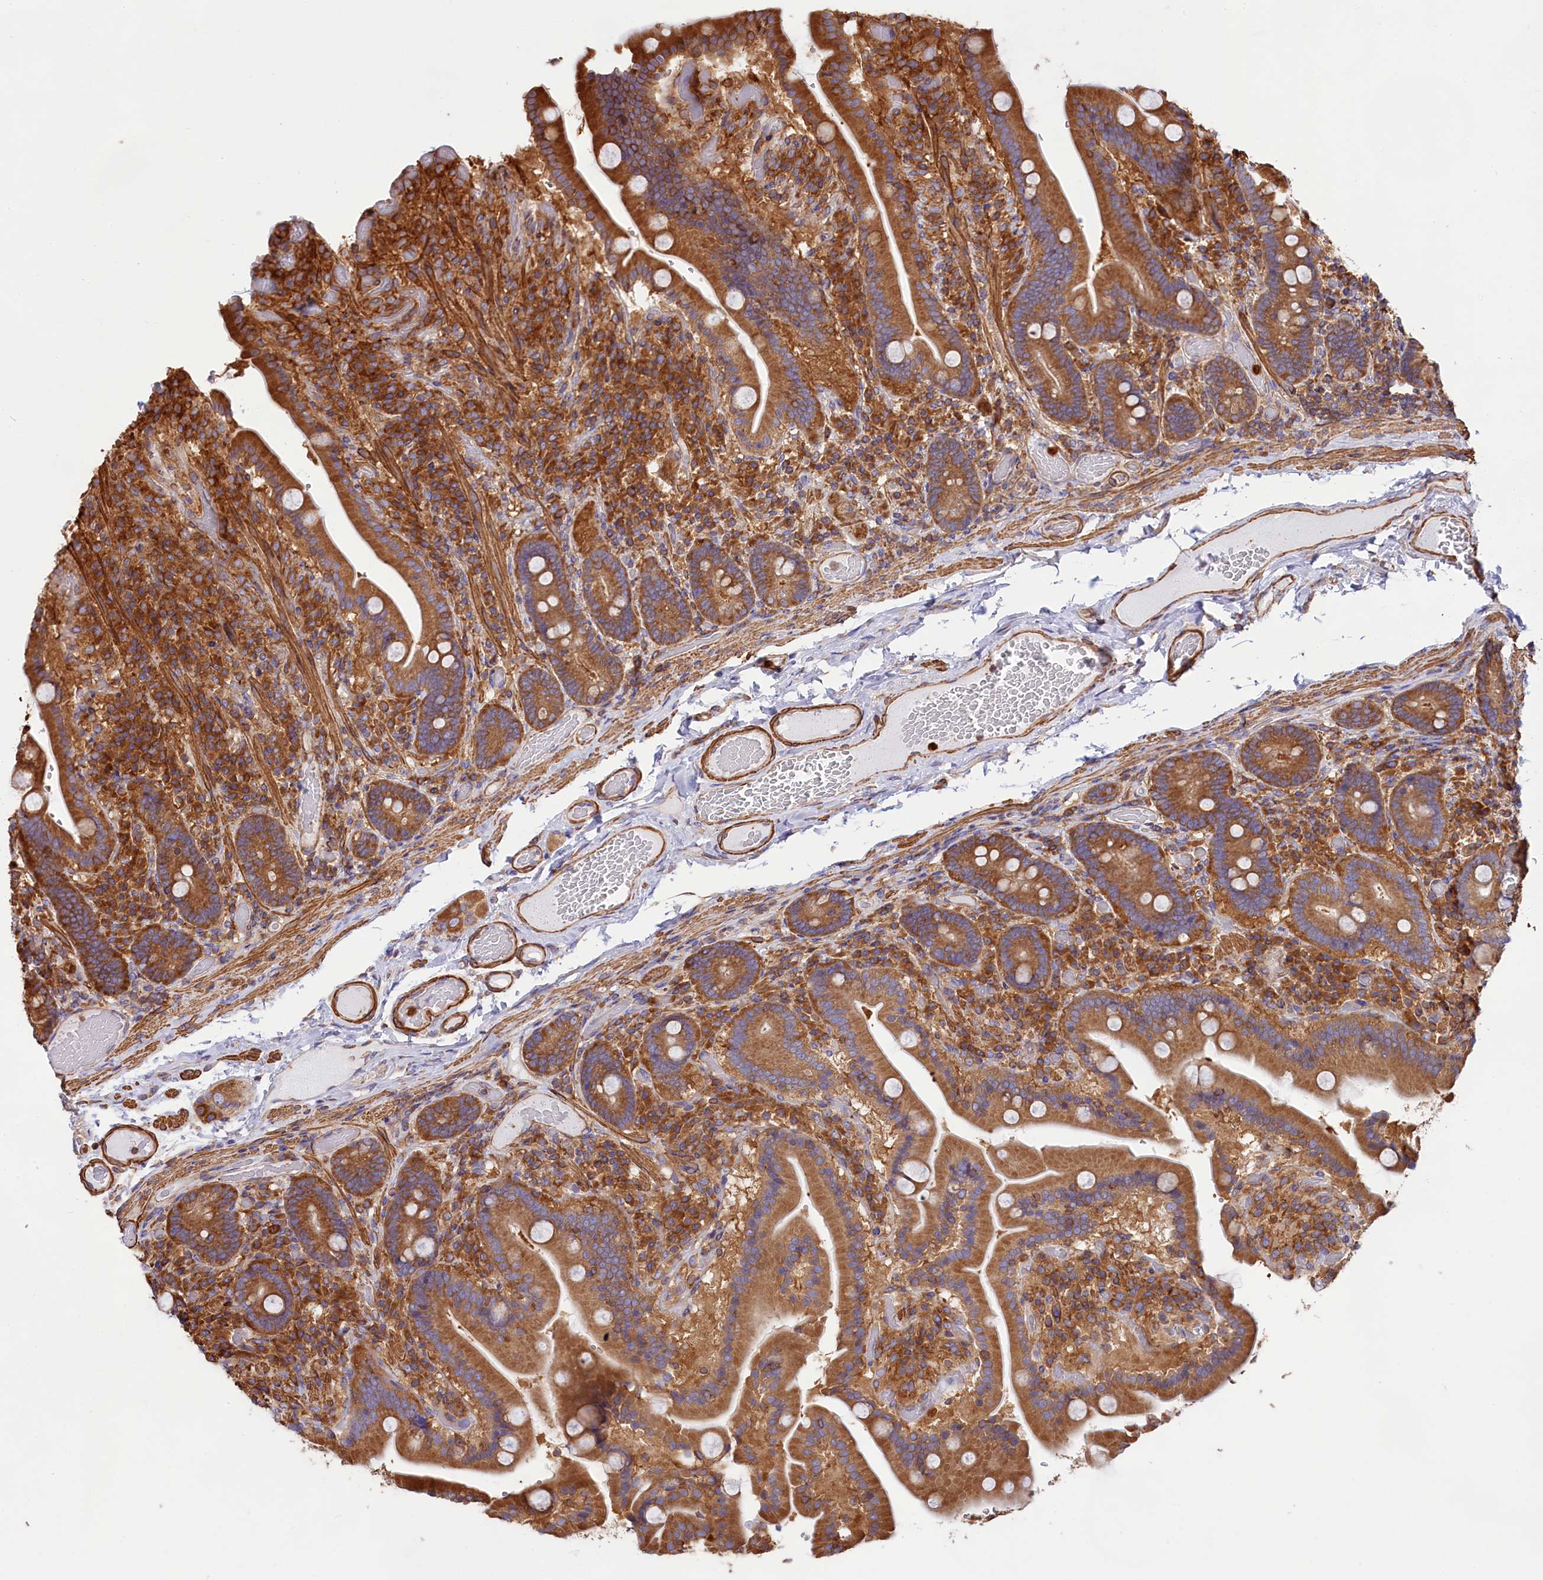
{"staining": {"intensity": "strong", "quantity": ">75%", "location": "cytoplasmic/membranous"}, "tissue": "duodenum", "cell_type": "Glandular cells", "image_type": "normal", "snomed": [{"axis": "morphology", "description": "Normal tissue, NOS"}, {"axis": "topography", "description": "Duodenum"}], "caption": "There is high levels of strong cytoplasmic/membranous positivity in glandular cells of benign duodenum, as demonstrated by immunohistochemical staining (brown color).", "gene": "GYS1", "patient": {"sex": "female", "age": 62}}